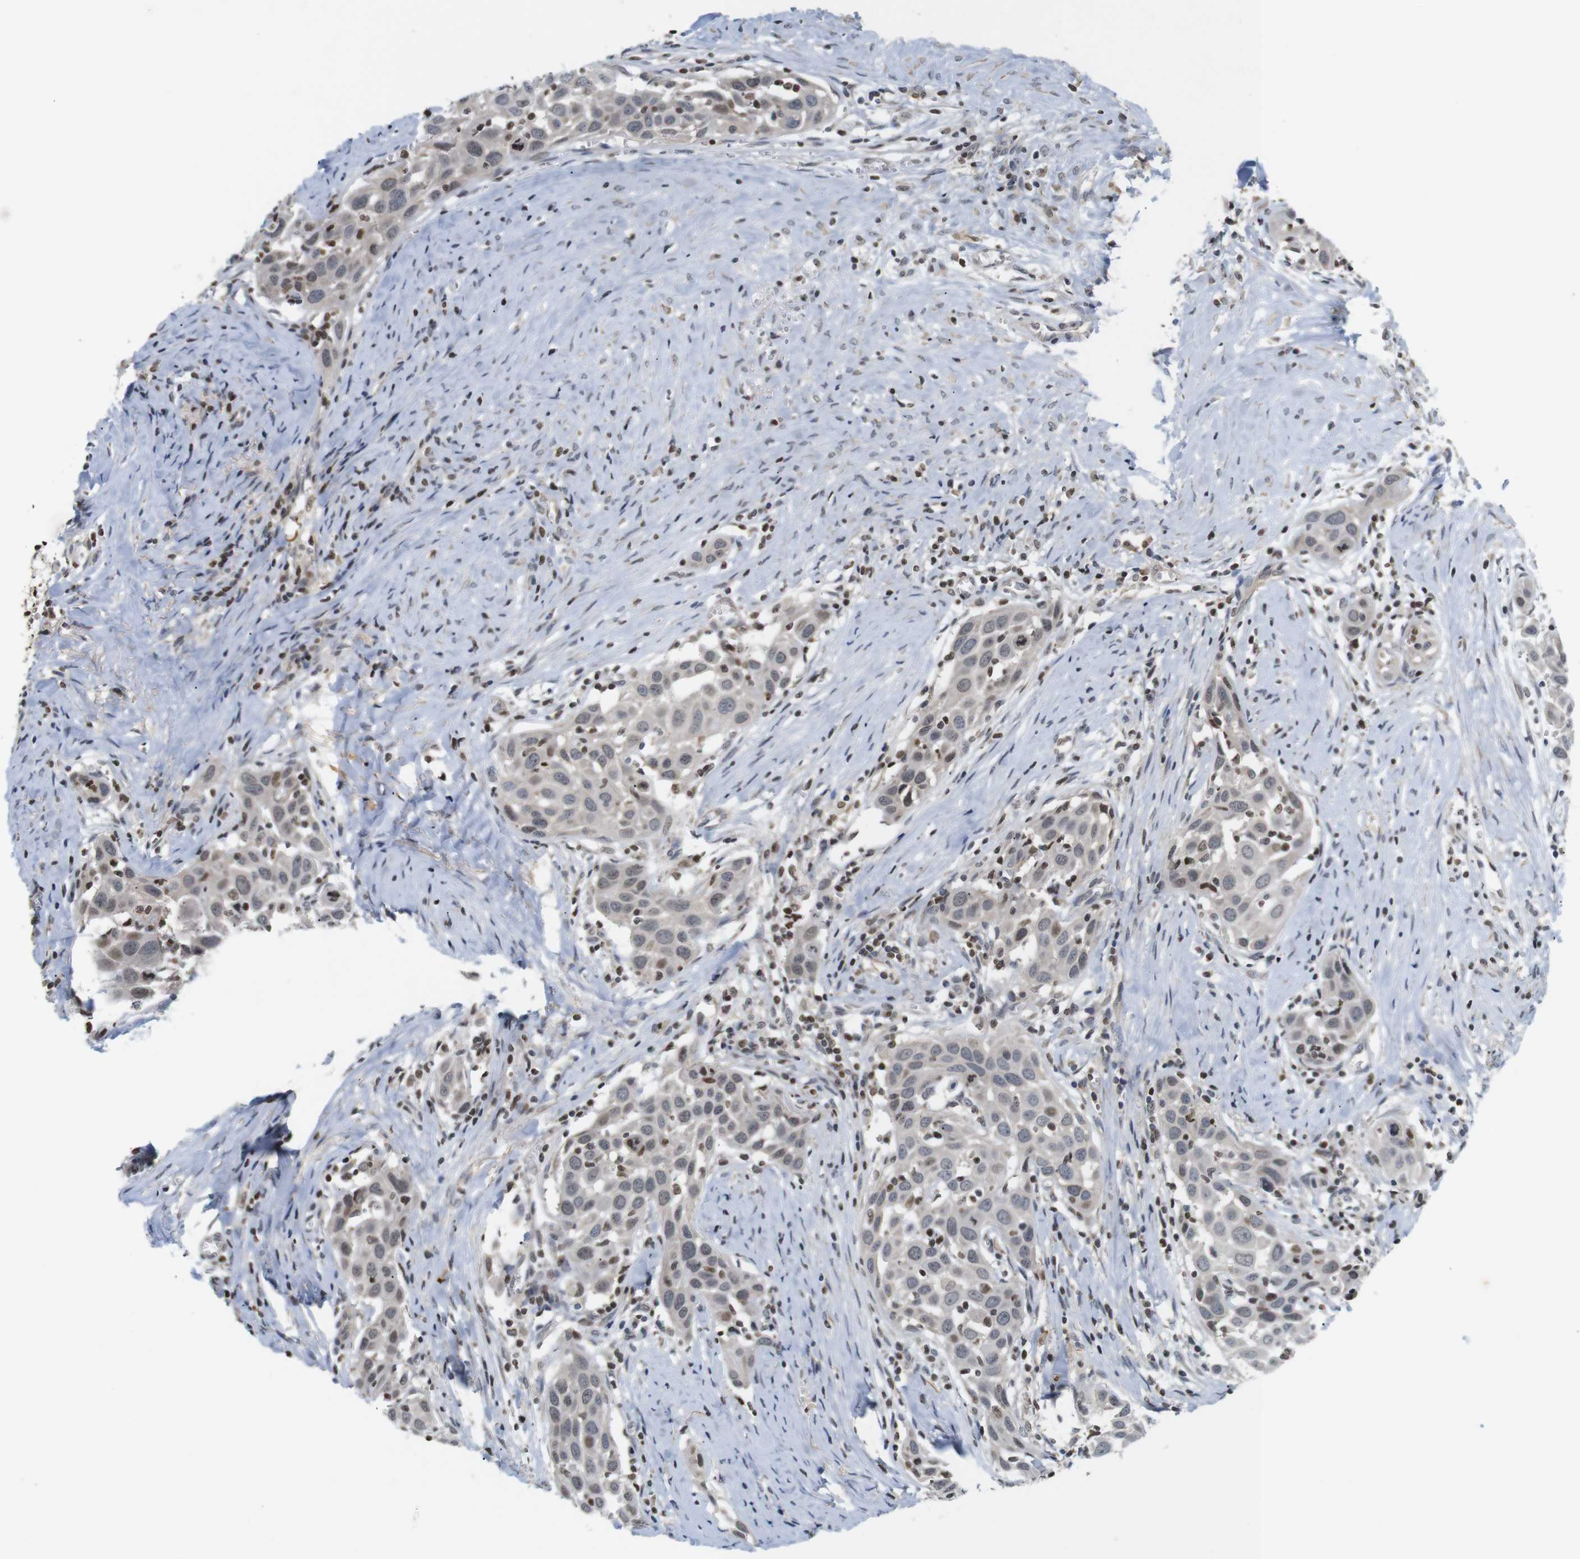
{"staining": {"intensity": "moderate", "quantity": "25%-75%", "location": "cytoplasmic/membranous,nuclear"}, "tissue": "head and neck cancer", "cell_type": "Tumor cells", "image_type": "cancer", "snomed": [{"axis": "morphology", "description": "Squamous cell carcinoma, NOS"}, {"axis": "topography", "description": "Oral tissue"}, {"axis": "topography", "description": "Head-Neck"}], "caption": "A high-resolution micrograph shows immunohistochemistry (IHC) staining of head and neck squamous cell carcinoma, which reveals moderate cytoplasmic/membranous and nuclear positivity in approximately 25%-75% of tumor cells.", "gene": "MBD1", "patient": {"sex": "female", "age": 50}}